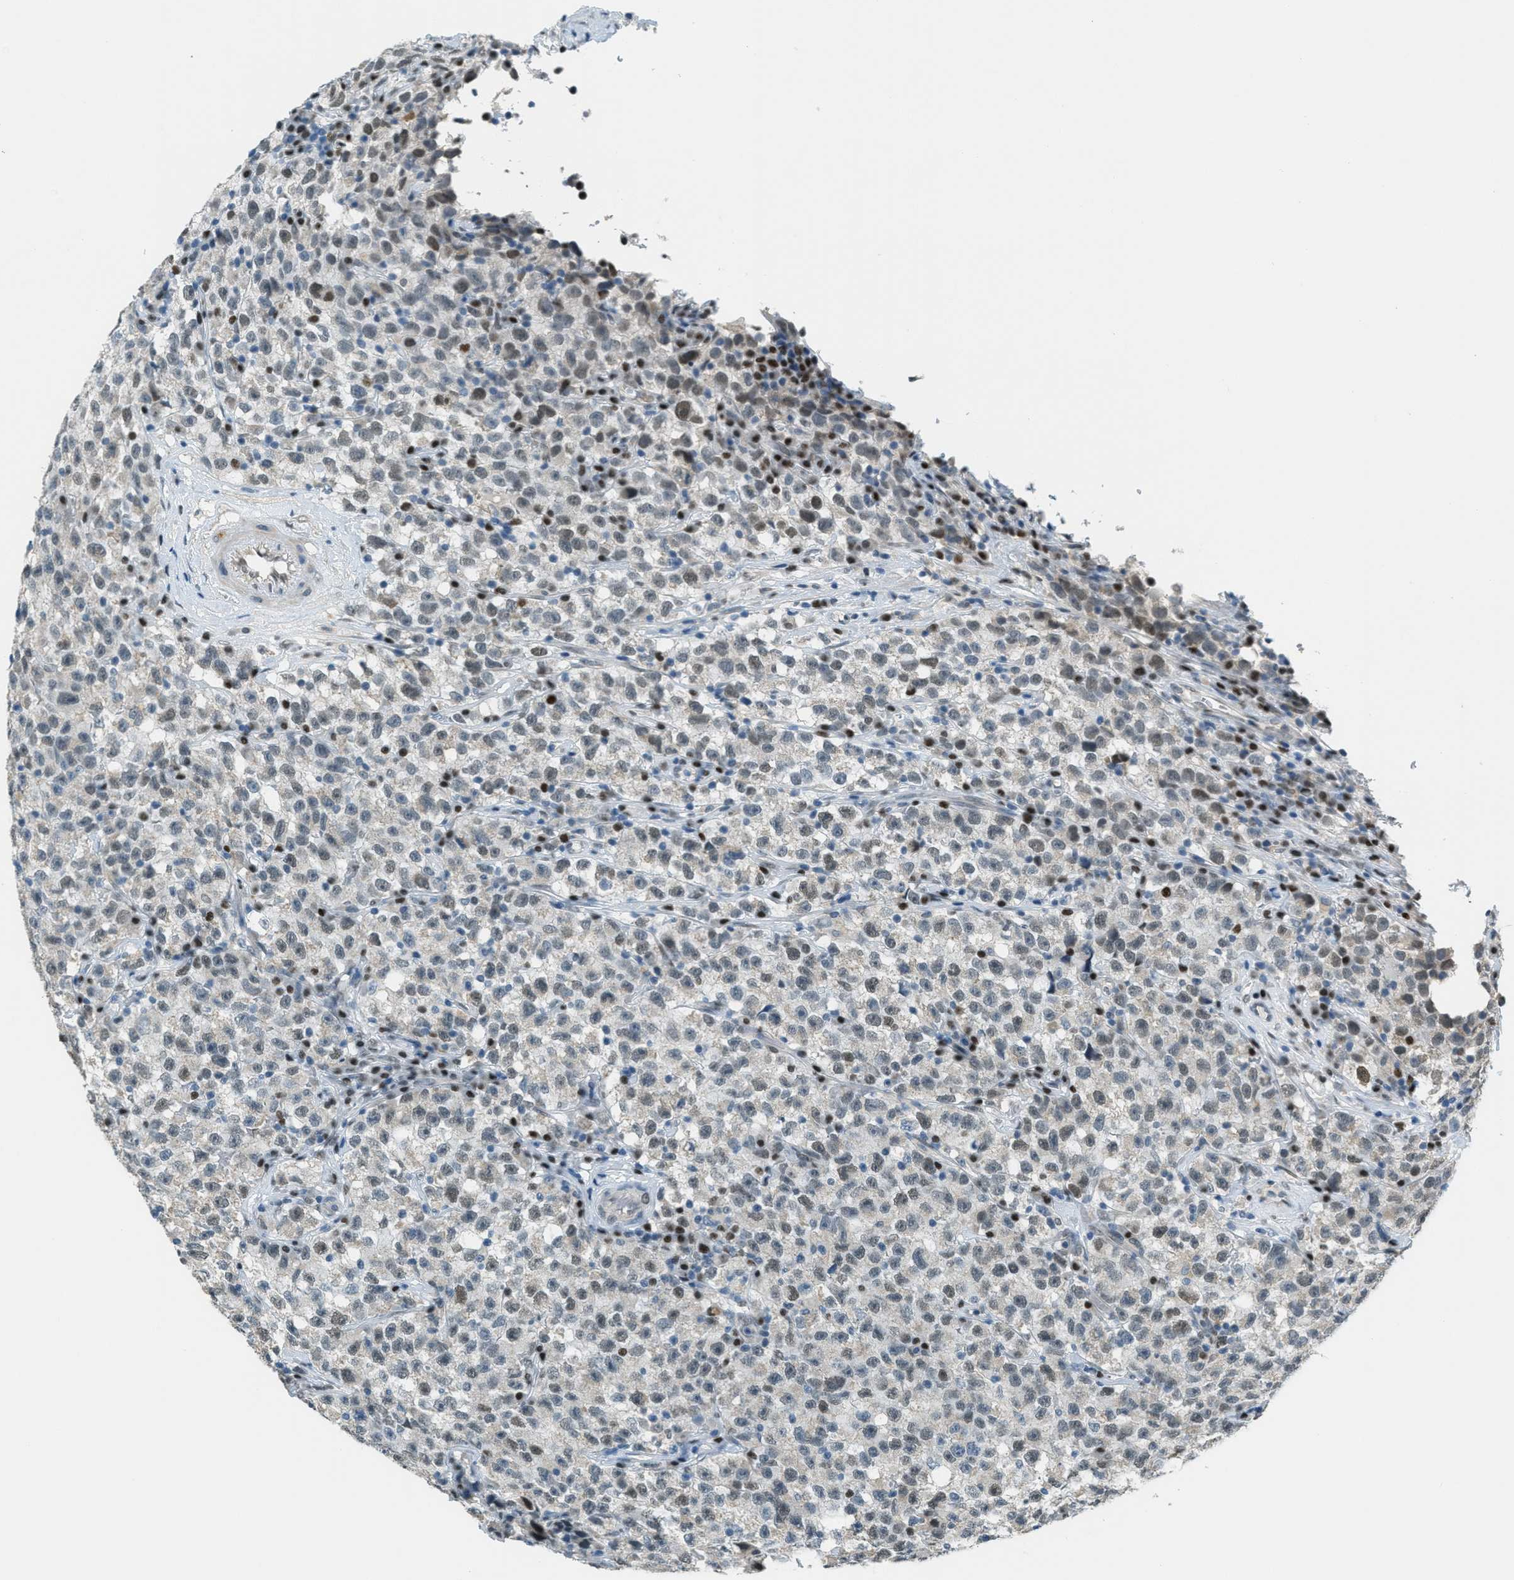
{"staining": {"intensity": "weak", "quantity": "25%-75%", "location": "nuclear"}, "tissue": "testis cancer", "cell_type": "Tumor cells", "image_type": "cancer", "snomed": [{"axis": "morphology", "description": "Seminoma, NOS"}, {"axis": "topography", "description": "Testis"}], "caption": "Immunohistochemical staining of seminoma (testis) displays weak nuclear protein staining in approximately 25%-75% of tumor cells.", "gene": "TCF3", "patient": {"sex": "male", "age": 22}}